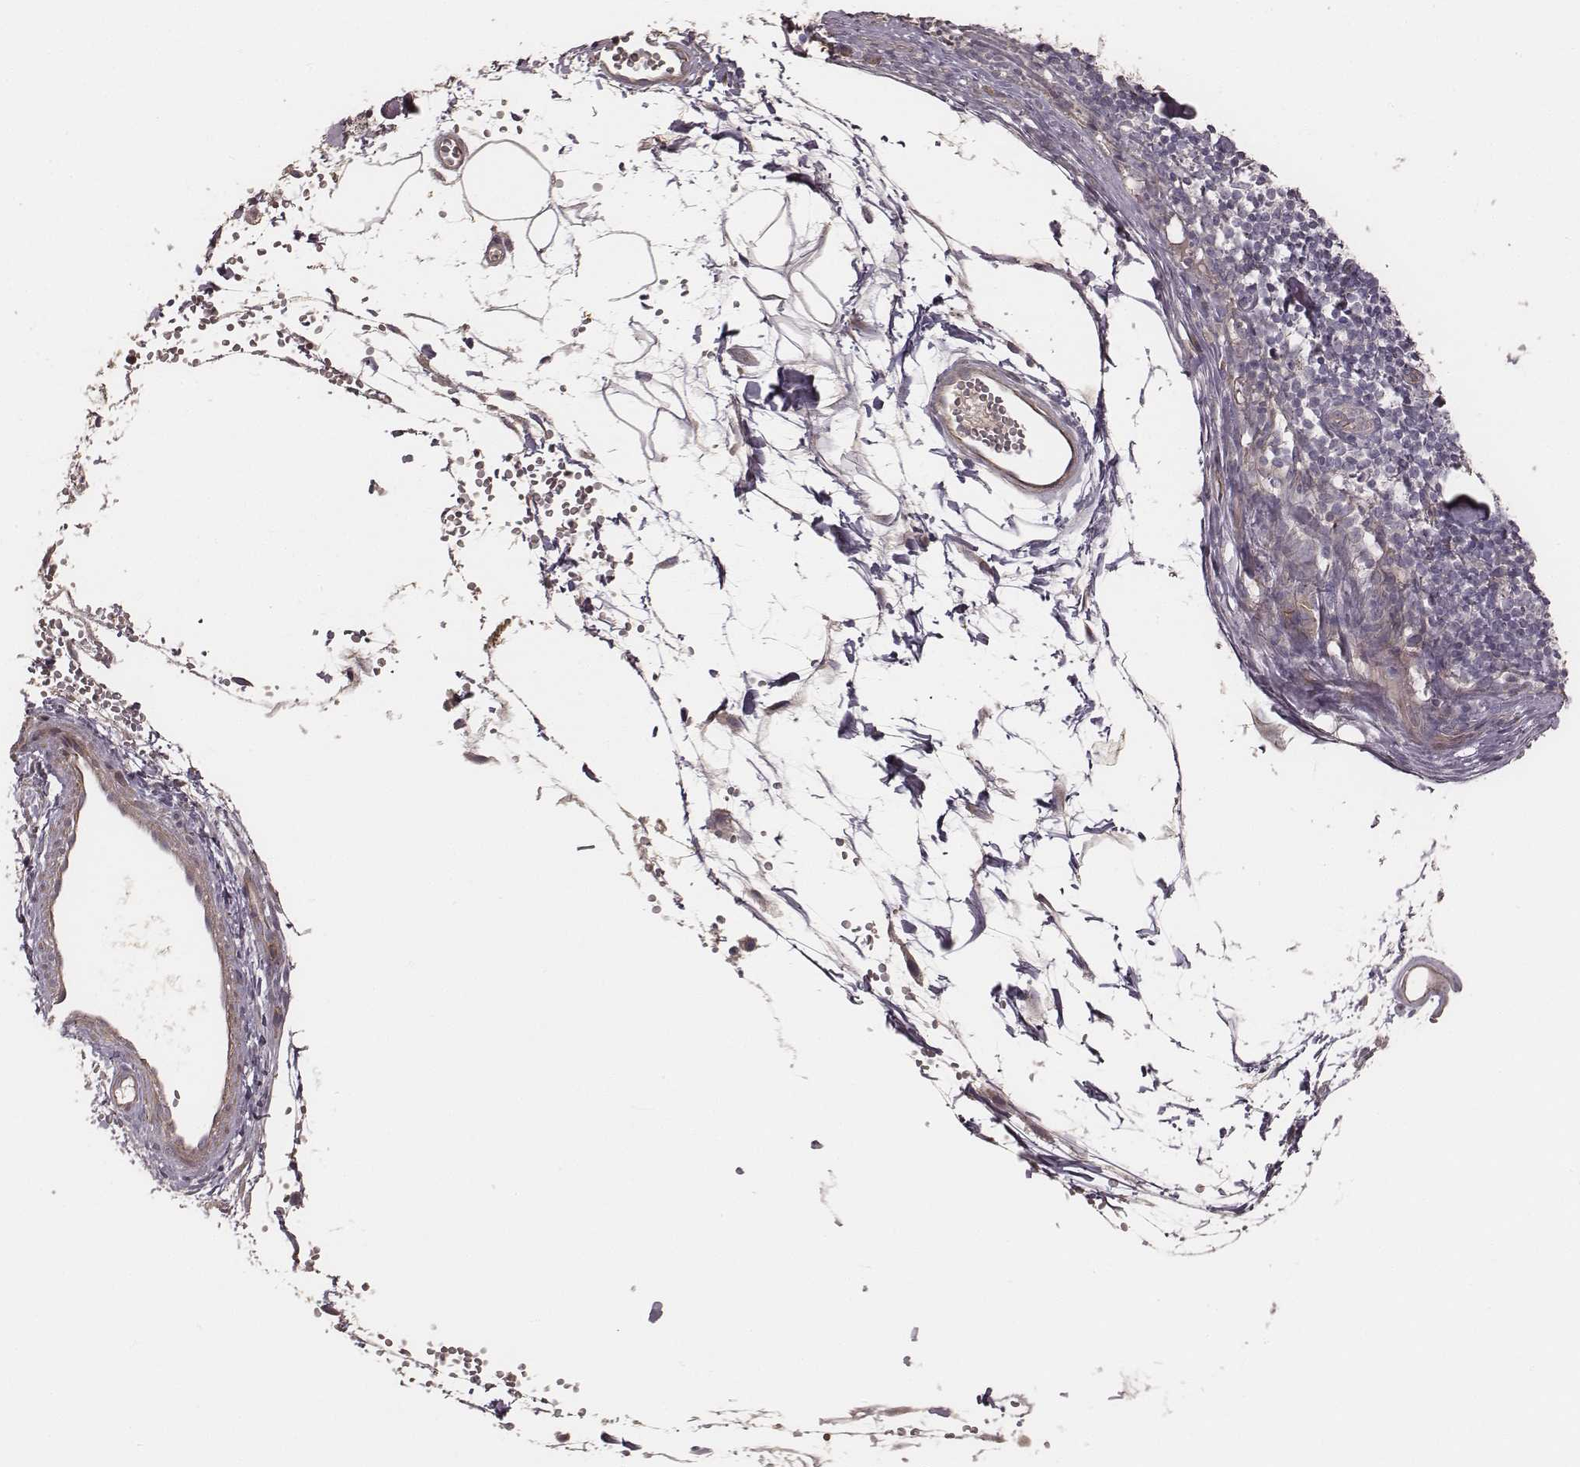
{"staining": {"intensity": "weak", "quantity": "<25%", "location": "cytoplasmic/membranous"}, "tissue": "melanoma", "cell_type": "Tumor cells", "image_type": "cancer", "snomed": [{"axis": "morphology", "description": "Malignant melanoma, Metastatic site"}, {"axis": "topography", "description": "Lymph node"}], "caption": "This is an immunohistochemistry (IHC) photomicrograph of human melanoma. There is no expression in tumor cells.", "gene": "OTOGL", "patient": {"sex": "female", "age": 64}}